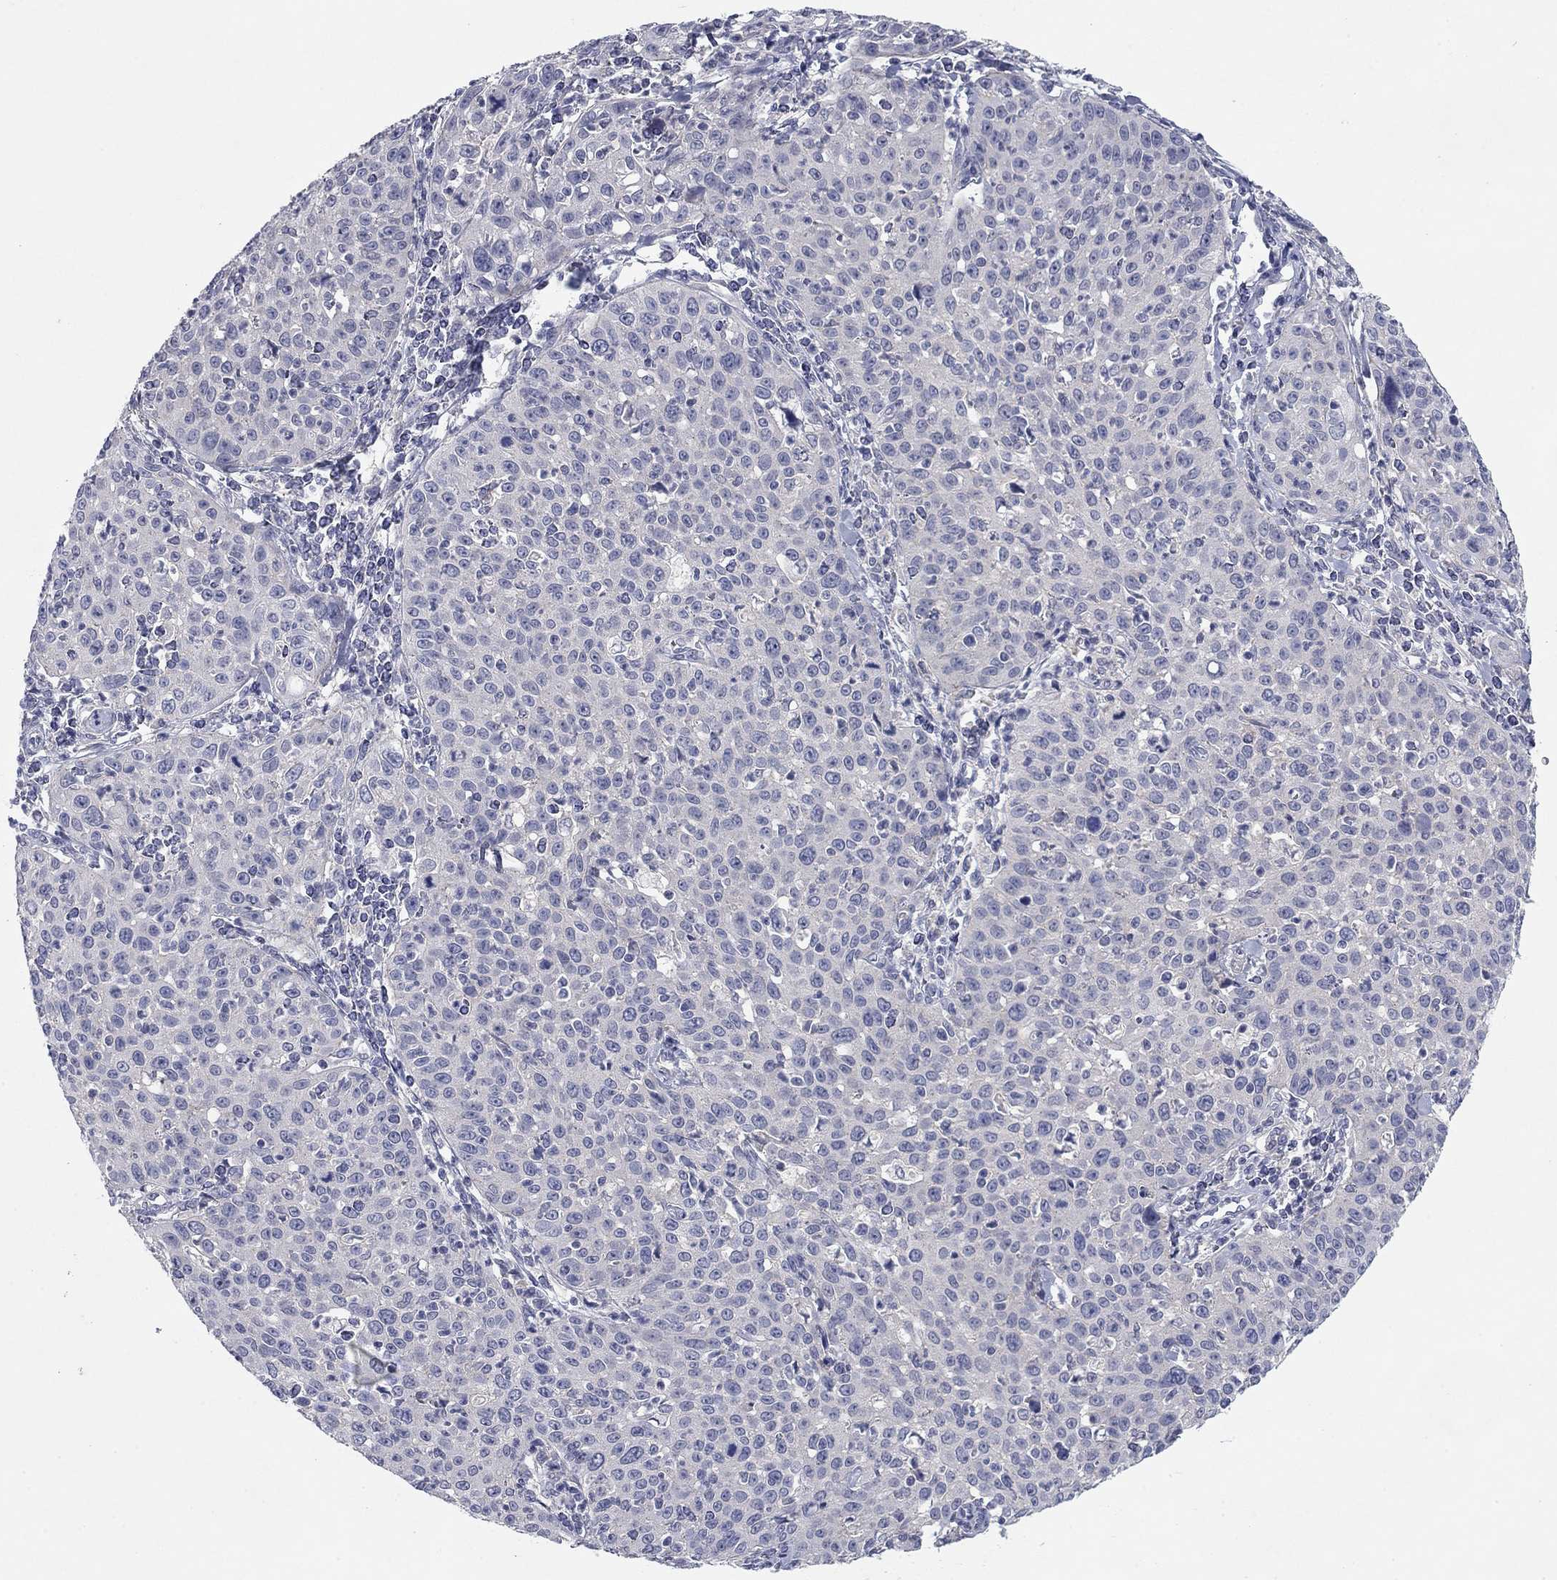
{"staining": {"intensity": "negative", "quantity": "none", "location": "none"}, "tissue": "cervical cancer", "cell_type": "Tumor cells", "image_type": "cancer", "snomed": [{"axis": "morphology", "description": "Squamous cell carcinoma, NOS"}, {"axis": "topography", "description": "Cervix"}], "caption": "This is an immunohistochemistry (IHC) micrograph of cervical squamous cell carcinoma. There is no positivity in tumor cells.", "gene": "CNTNAP4", "patient": {"sex": "female", "age": 26}}